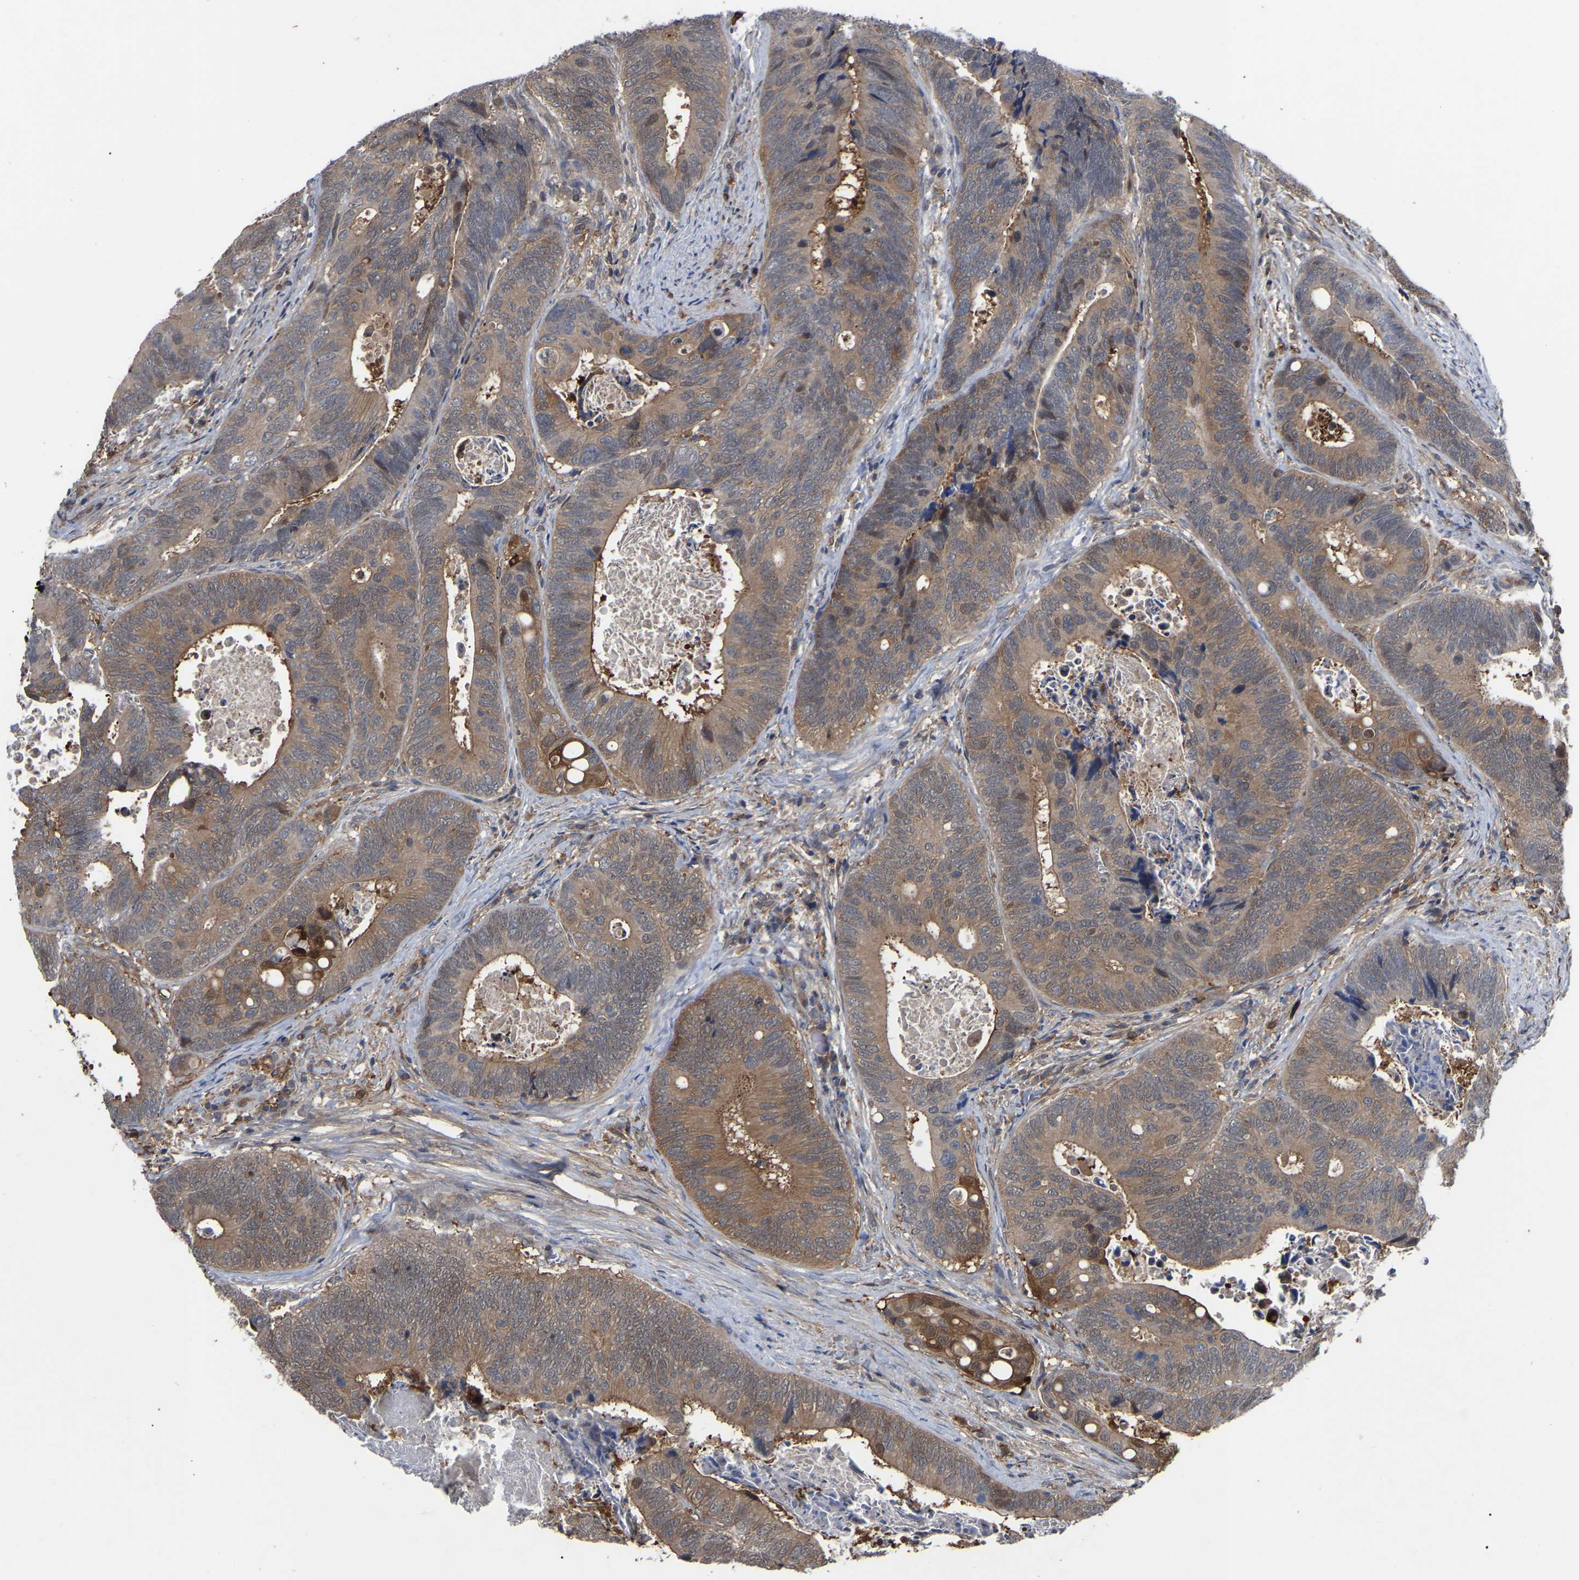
{"staining": {"intensity": "moderate", "quantity": ">75%", "location": "cytoplasmic/membranous"}, "tissue": "colorectal cancer", "cell_type": "Tumor cells", "image_type": "cancer", "snomed": [{"axis": "morphology", "description": "Inflammation, NOS"}, {"axis": "morphology", "description": "Adenocarcinoma, NOS"}, {"axis": "topography", "description": "Colon"}], "caption": "About >75% of tumor cells in human colorectal adenocarcinoma show moderate cytoplasmic/membranous protein staining as visualized by brown immunohistochemical staining.", "gene": "CIT", "patient": {"sex": "male", "age": 72}}